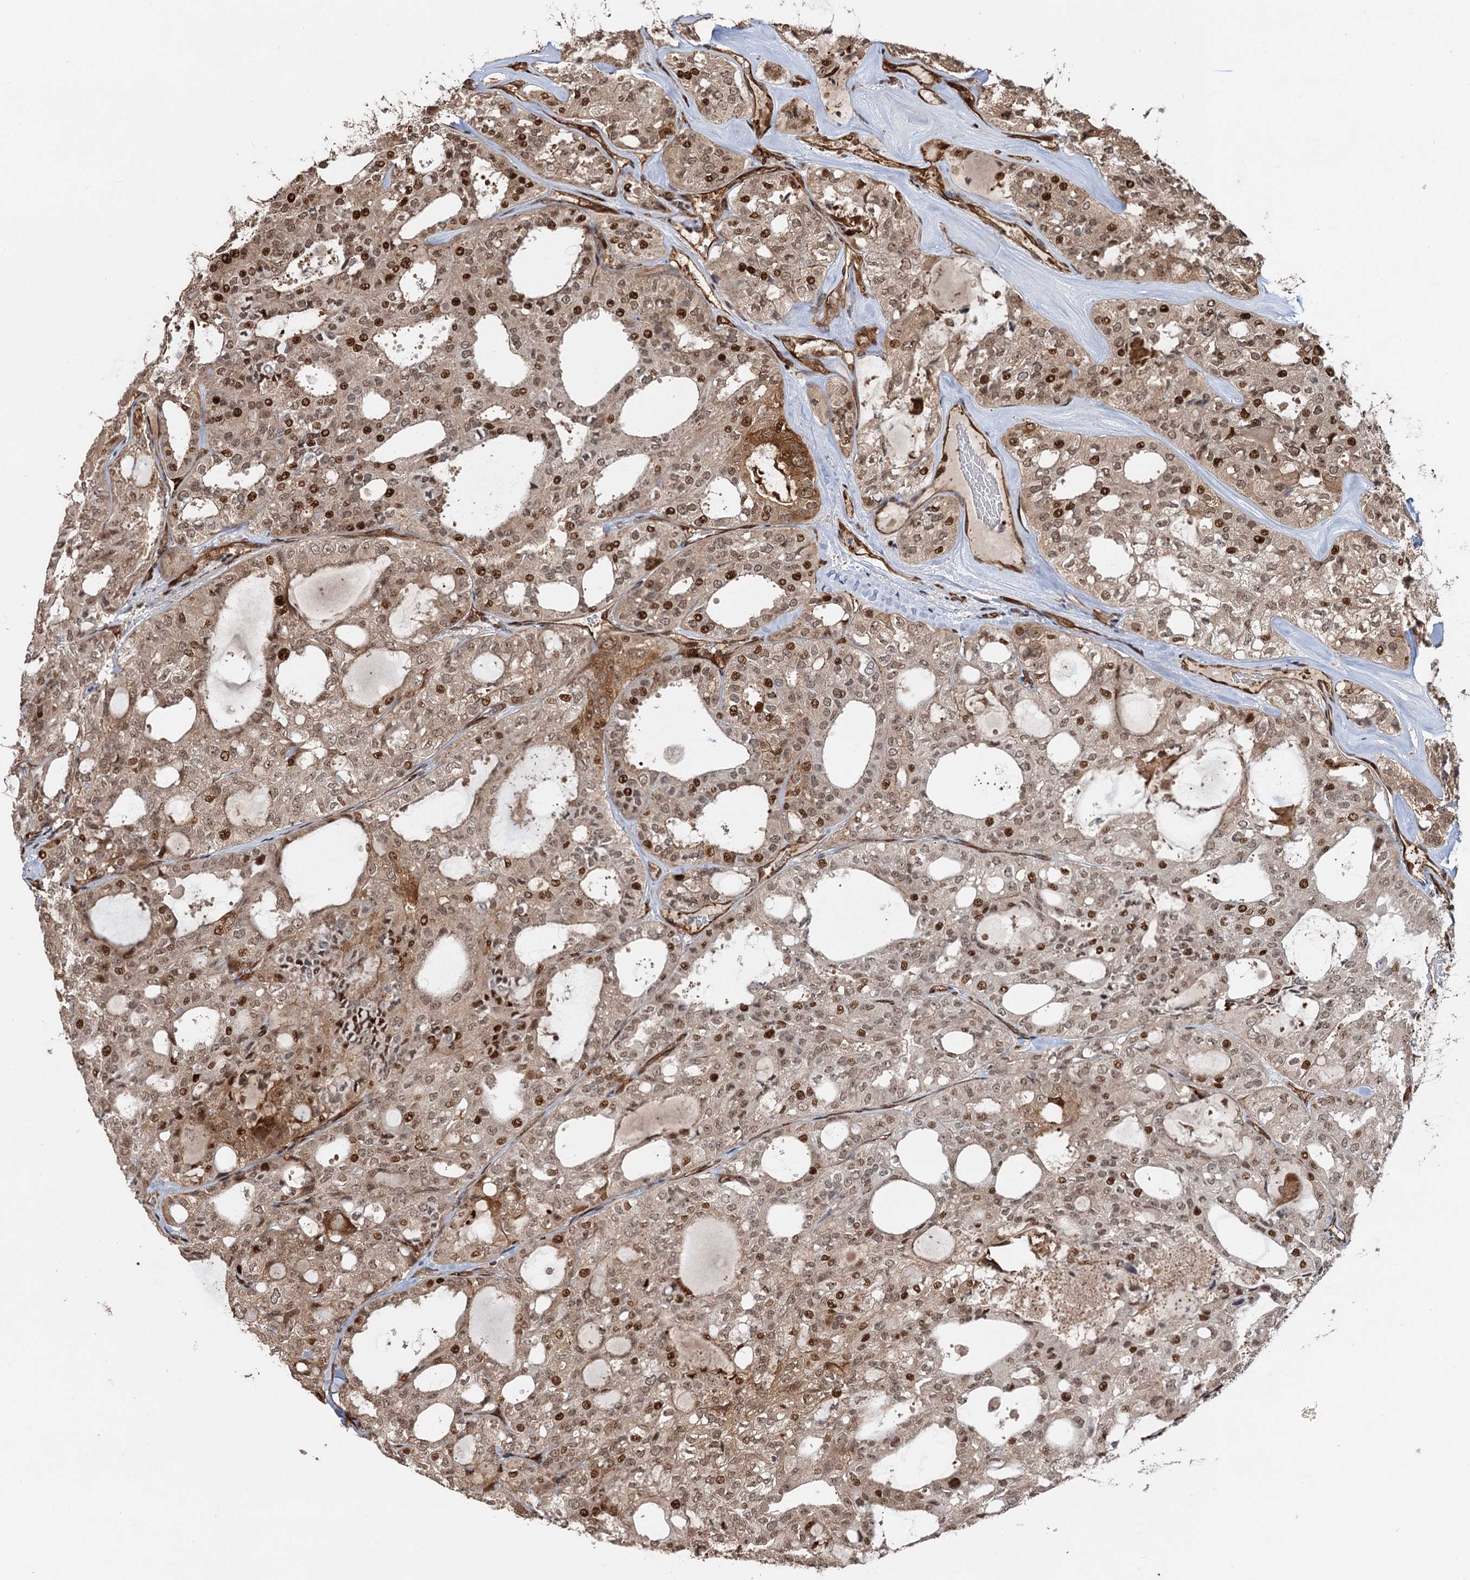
{"staining": {"intensity": "moderate", "quantity": ">75%", "location": "cytoplasmic/membranous,nuclear"}, "tissue": "thyroid cancer", "cell_type": "Tumor cells", "image_type": "cancer", "snomed": [{"axis": "morphology", "description": "Follicular adenoma carcinoma, NOS"}, {"axis": "topography", "description": "Thyroid gland"}], "caption": "IHC image of neoplastic tissue: human thyroid follicular adenoma carcinoma stained using immunohistochemistry (IHC) exhibits medium levels of moderate protein expression localized specifically in the cytoplasmic/membranous and nuclear of tumor cells, appearing as a cytoplasmic/membranous and nuclear brown color.", "gene": "SNRNP25", "patient": {"sex": "male", "age": 75}}